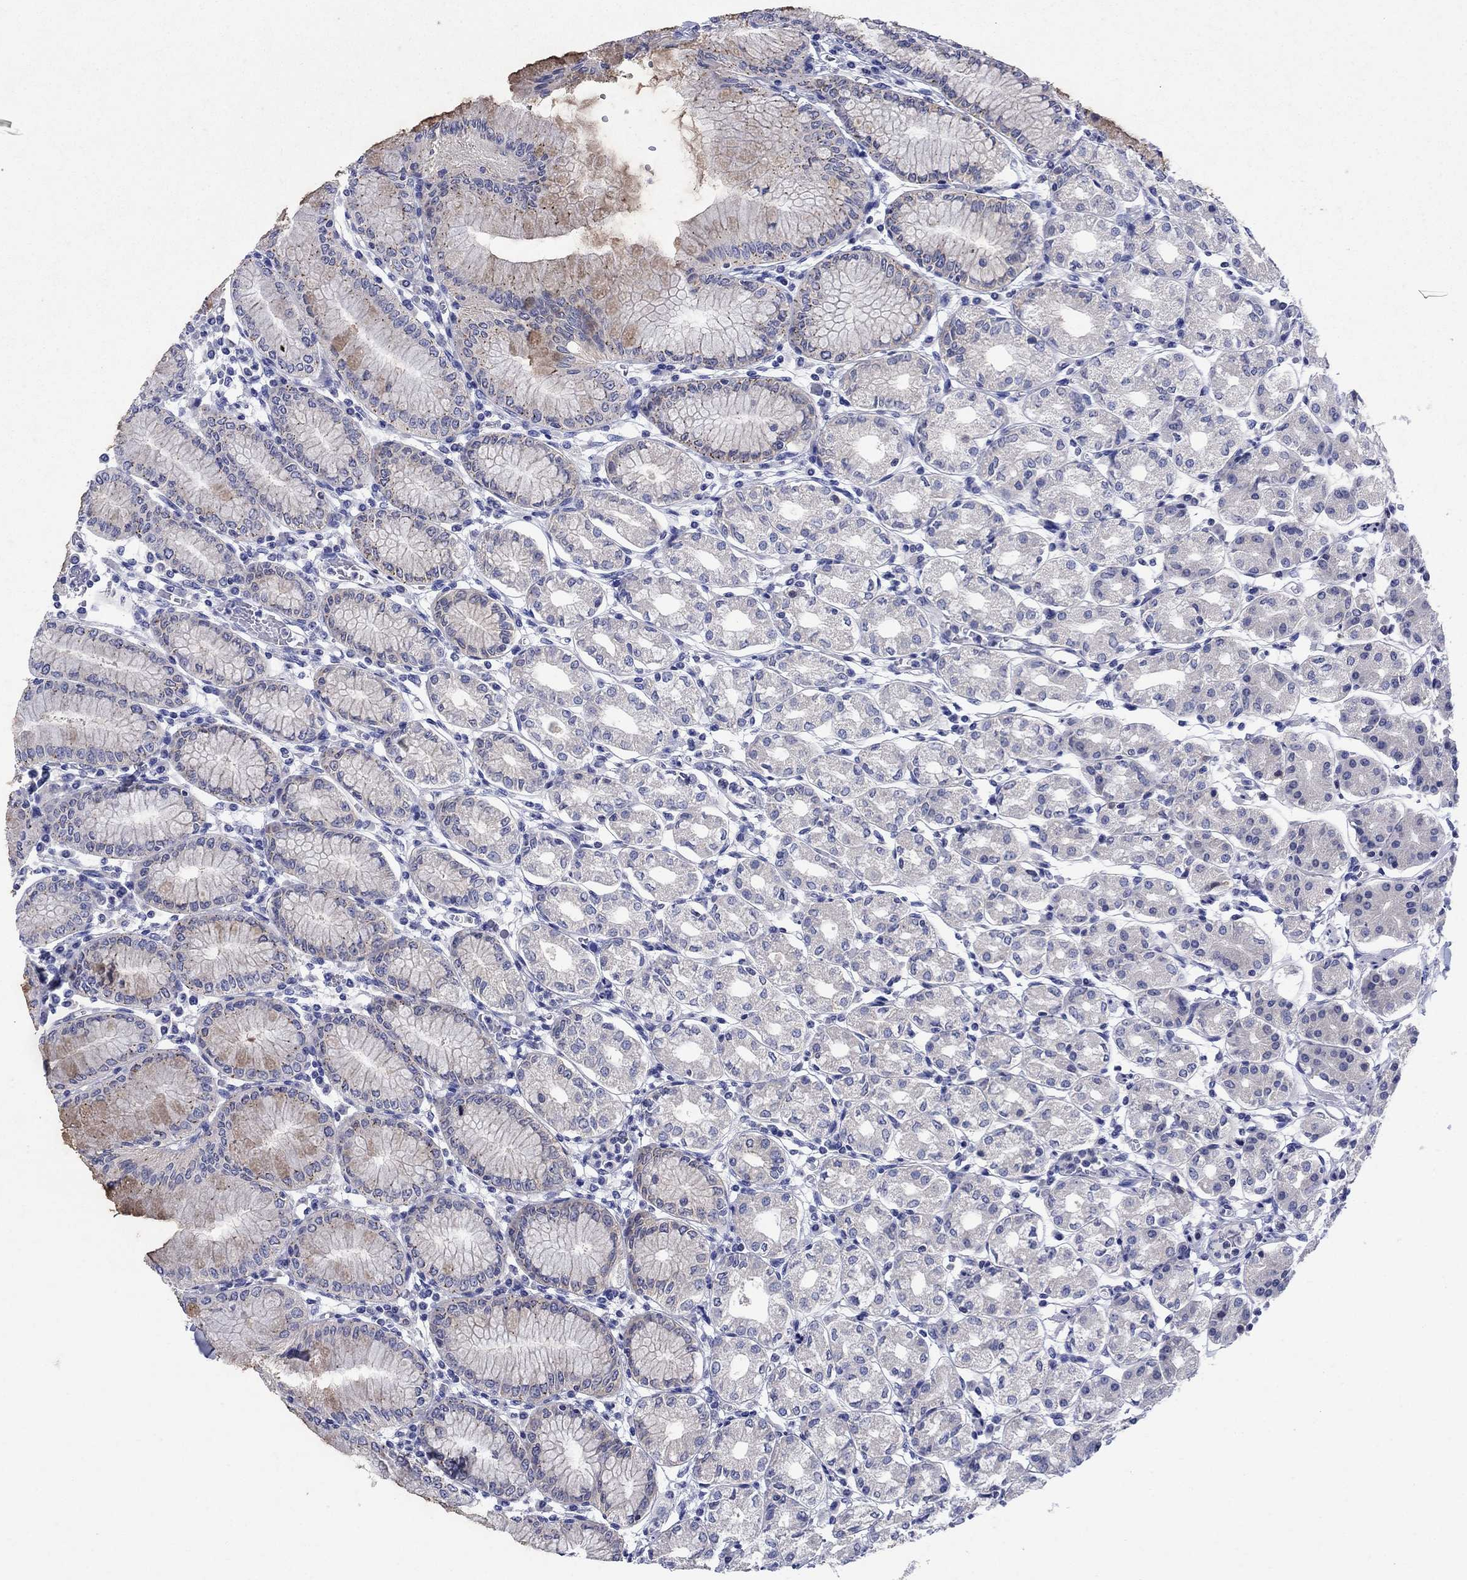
{"staining": {"intensity": "negative", "quantity": "none", "location": "none"}, "tissue": "stomach", "cell_type": "Glandular cells", "image_type": "normal", "snomed": [{"axis": "morphology", "description": "Normal tissue, NOS"}, {"axis": "topography", "description": "Skeletal muscle"}, {"axis": "topography", "description": "Stomach"}], "caption": "Immunohistochemistry (IHC) histopathology image of normal human stomach stained for a protein (brown), which reveals no expression in glandular cells. Nuclei are stained in blue.", "gene": "SULT2B1", "patient": {"sex": "female", "age": 57}}